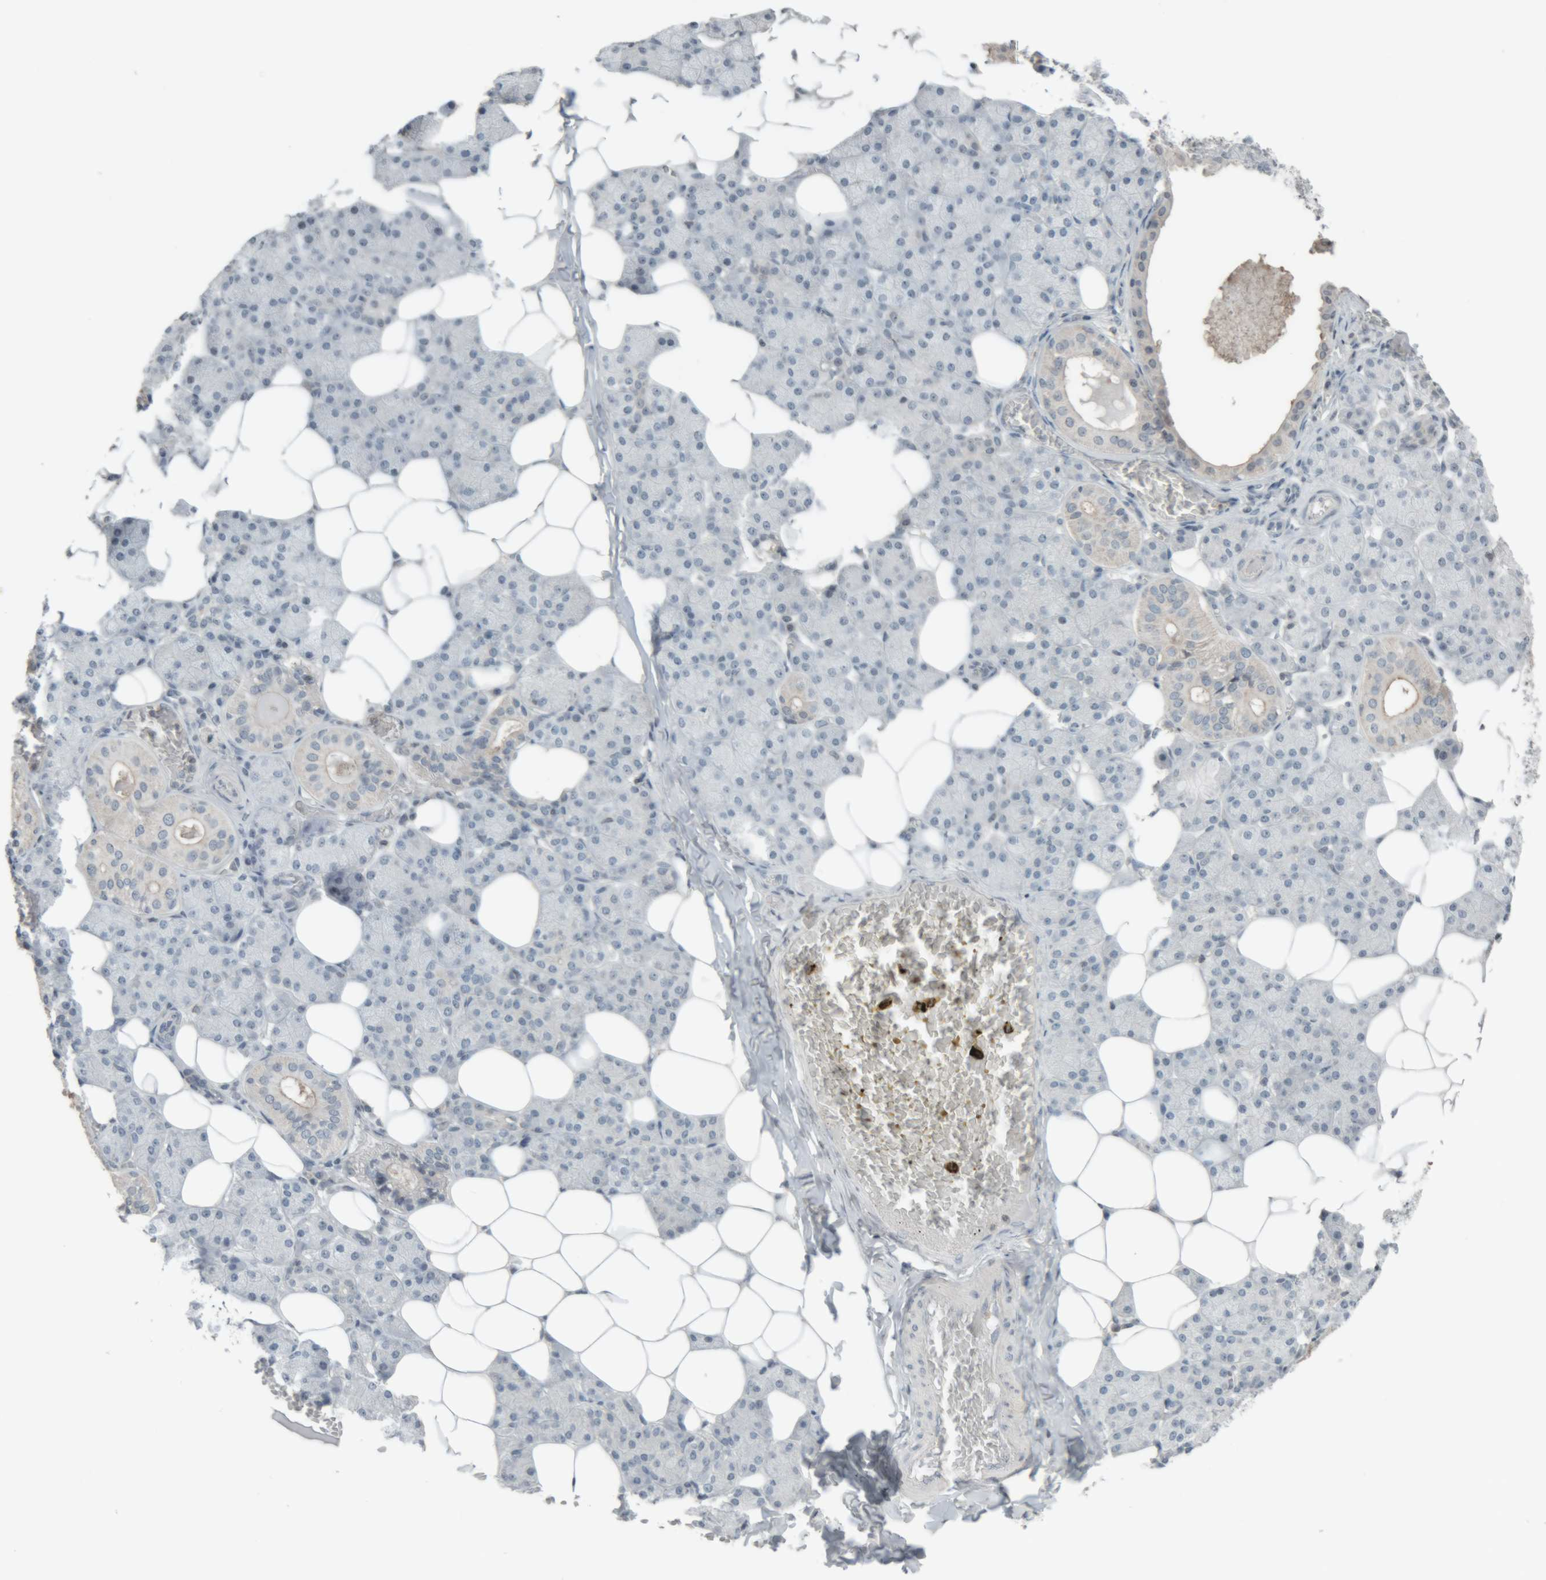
{"staining": {"intensity": "negative", "quantity": "none", "location": "none"}, "tissue": "salivary gland", "cell_type": "Glandular cells", "image_type": "normal", "snomed": [{"axis": "morphology", "description": "Normal tissue, NOS"}, {"axis": "topography", "description": "Salivary gland"}], "caption": "Histopathology image shows no significant protein expression in glandular cells of unremarkable salivary gland. Nuclei are stained in blue.", "gene": "RPF1", "patient": {"sex": "female", "age": 33}}